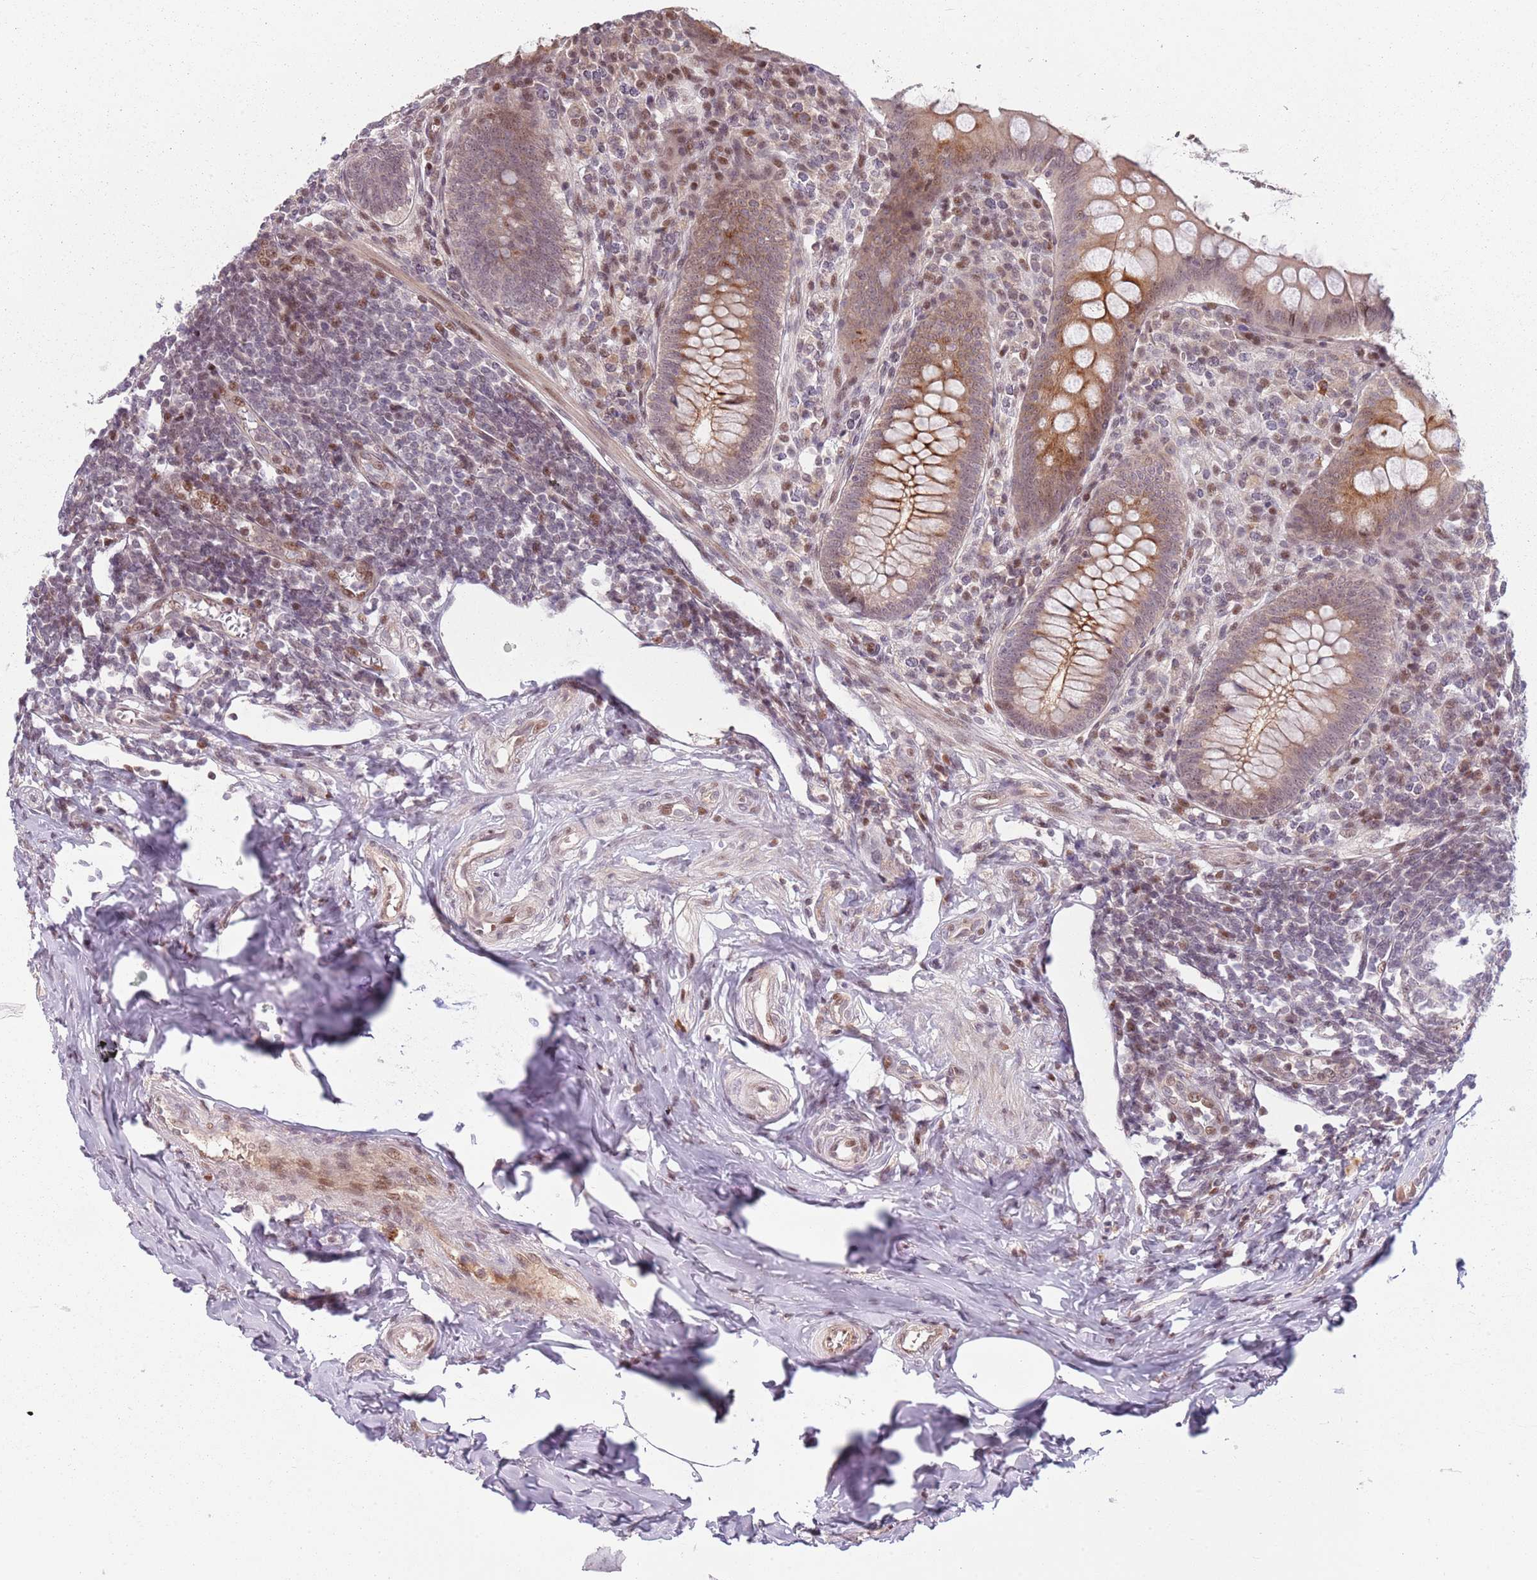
{"staining": {"intensity": "moderate", "quantity": ">75%", "location": "cytoplasmic/membranous,nuclear"}, "tissue": "appendix", "cell_type": "Glandular cells", "image_type": "normal", "snomed": [{"axis": "morphology", "description": "Normal tissue, NOS"}, {"axis": "topography", "description": "Appendix"}], "caption": "Moderate cytoplasmic/membranous,nuclear expression is seen in approximately >75% of glandular cells in normal appendix.", "gene": "ADGRG1", "patient": {"sex": "female", "age": 33}}